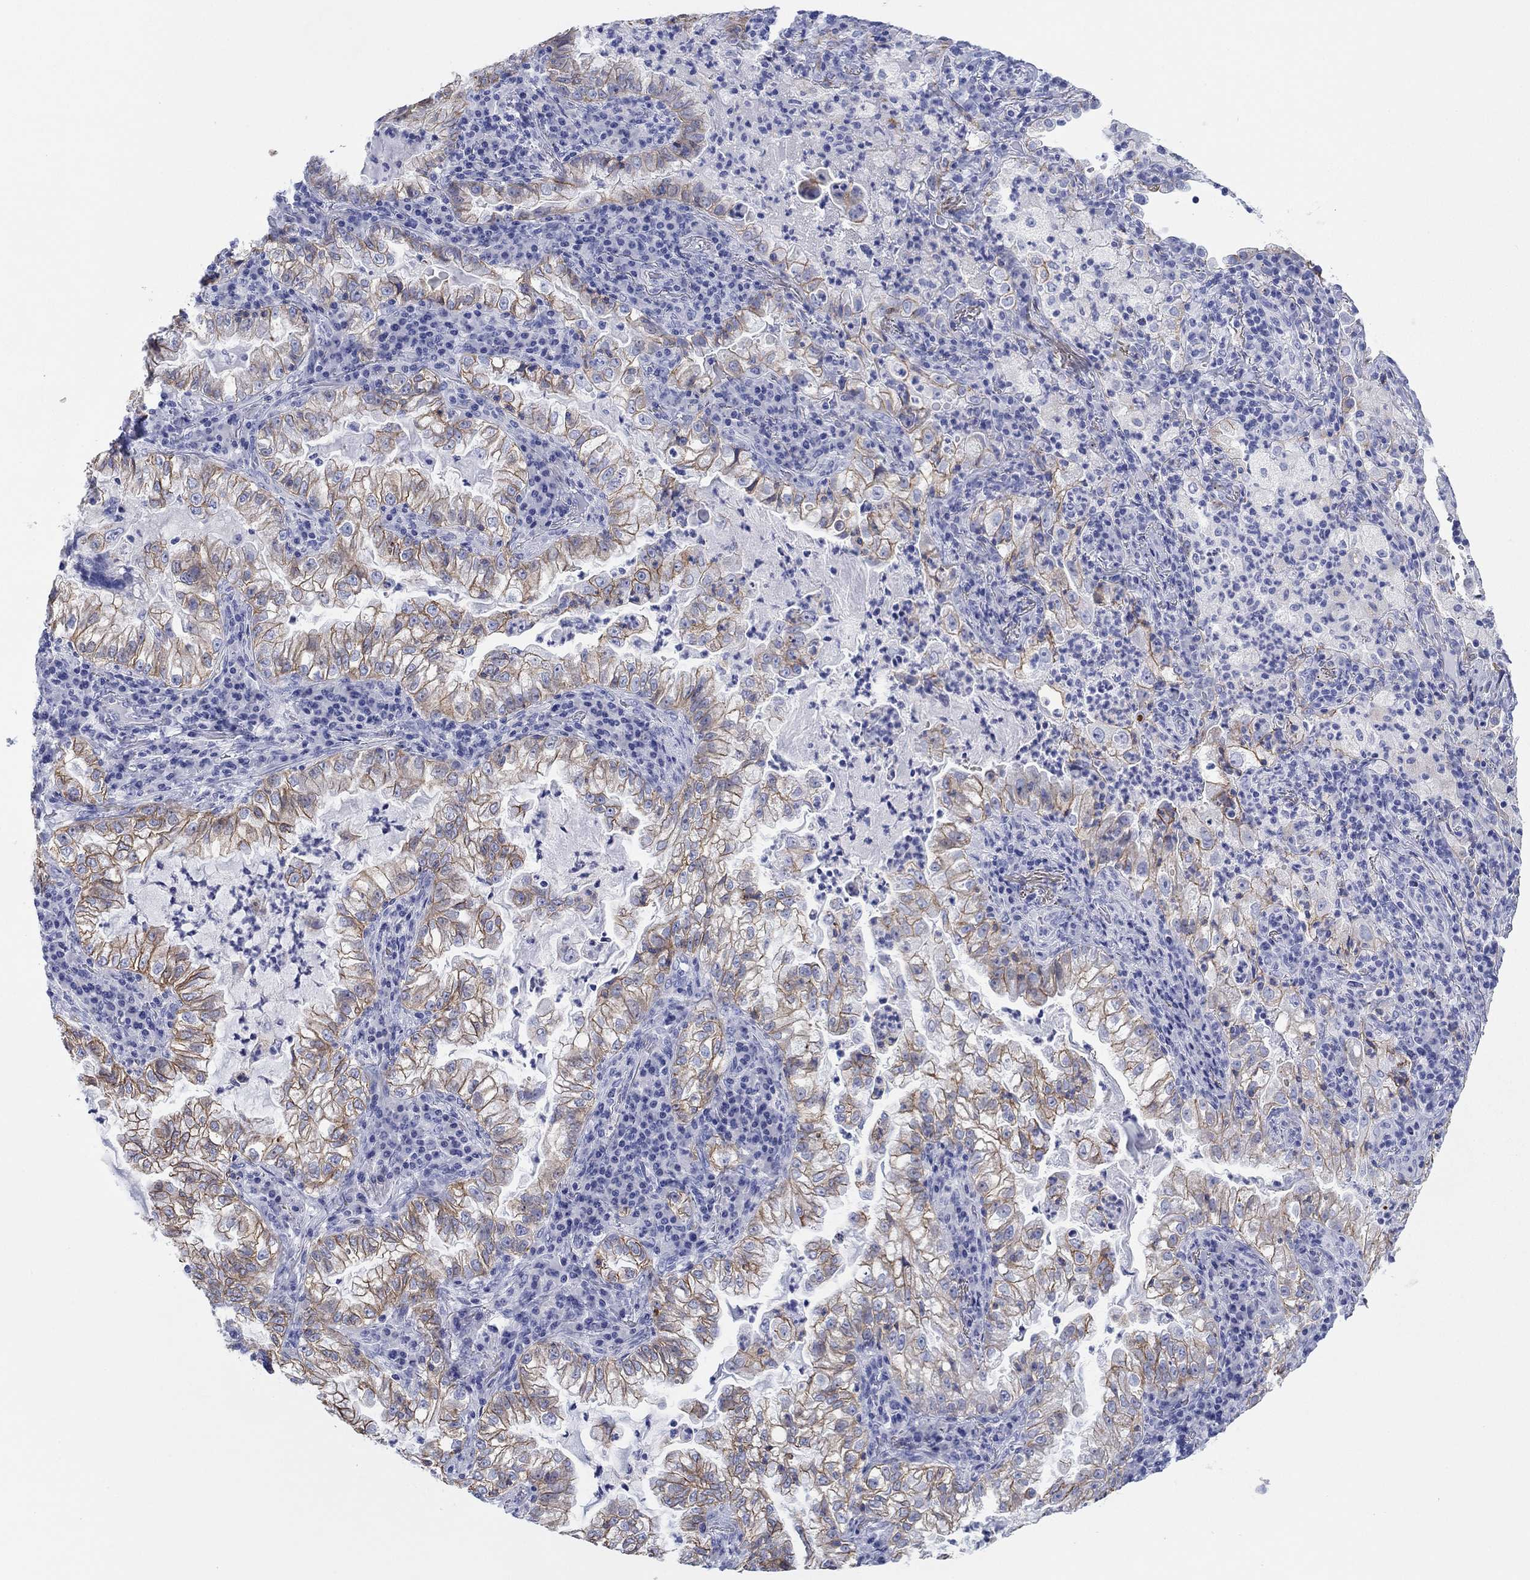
{"staining": {"intensity": "moderate", "quantity": ">75%", "location": "cytoplasmic/membranous"}, "tissue": "lung cancer", "cell_type": "Tumor cells", "image_type": "cancer", "snomed": [{"axis": "morphology", "description": "Adenocarcinoma, NOS"}, {"axis": "topography", "description": "Lung"}], "caption": "An image of human lung adenocarcinoma stained for a protein displays moderate cytoplasmic/membranous brown staining in tumor cells.", "gene": "ATP1B1", "patient": {"sex": "female", "age": 73}}